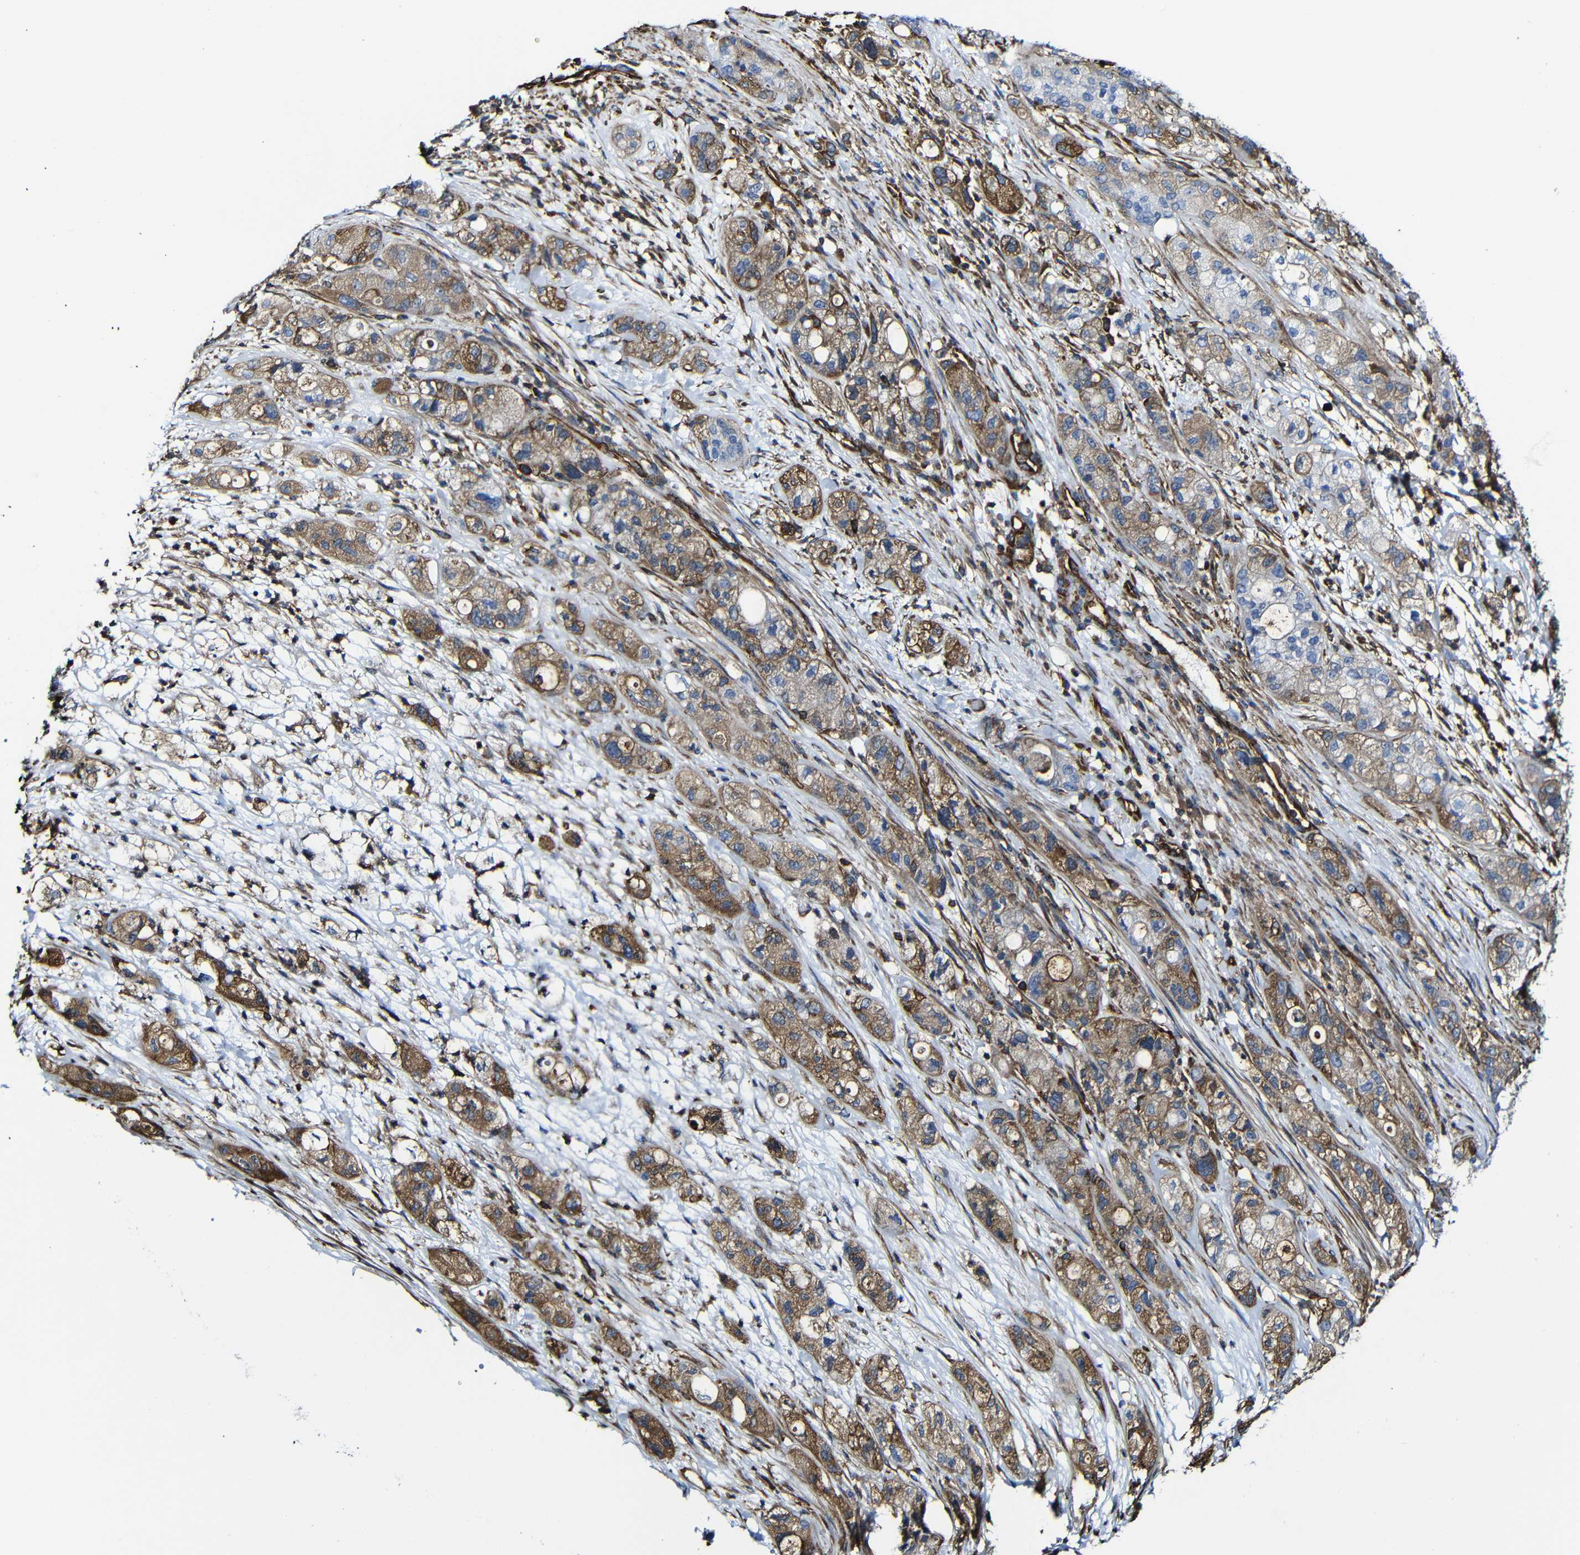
{"staining": {"intensity": "moderate", "quantity": ">75%", "location": "cytoplasmic/membranous"}, "tissue": "pancreatic cancer", "cell_type": "Tumor cells", "image_type": "cancer", "snomed": [{"axis": "morphology", "description": "Adenocarcinoma, NOS"}, {"axis": "topography", "description": "Pancreas"}], "caption": "An IHC image of tumor tissue is shown. Protein staining in brown labels moderate cytoplasmic/membranous positivity in pancreatic adenocarcinoma within tumor cells.", "gene": "MSN", "patient": {"sex": "female", "age": 78}}